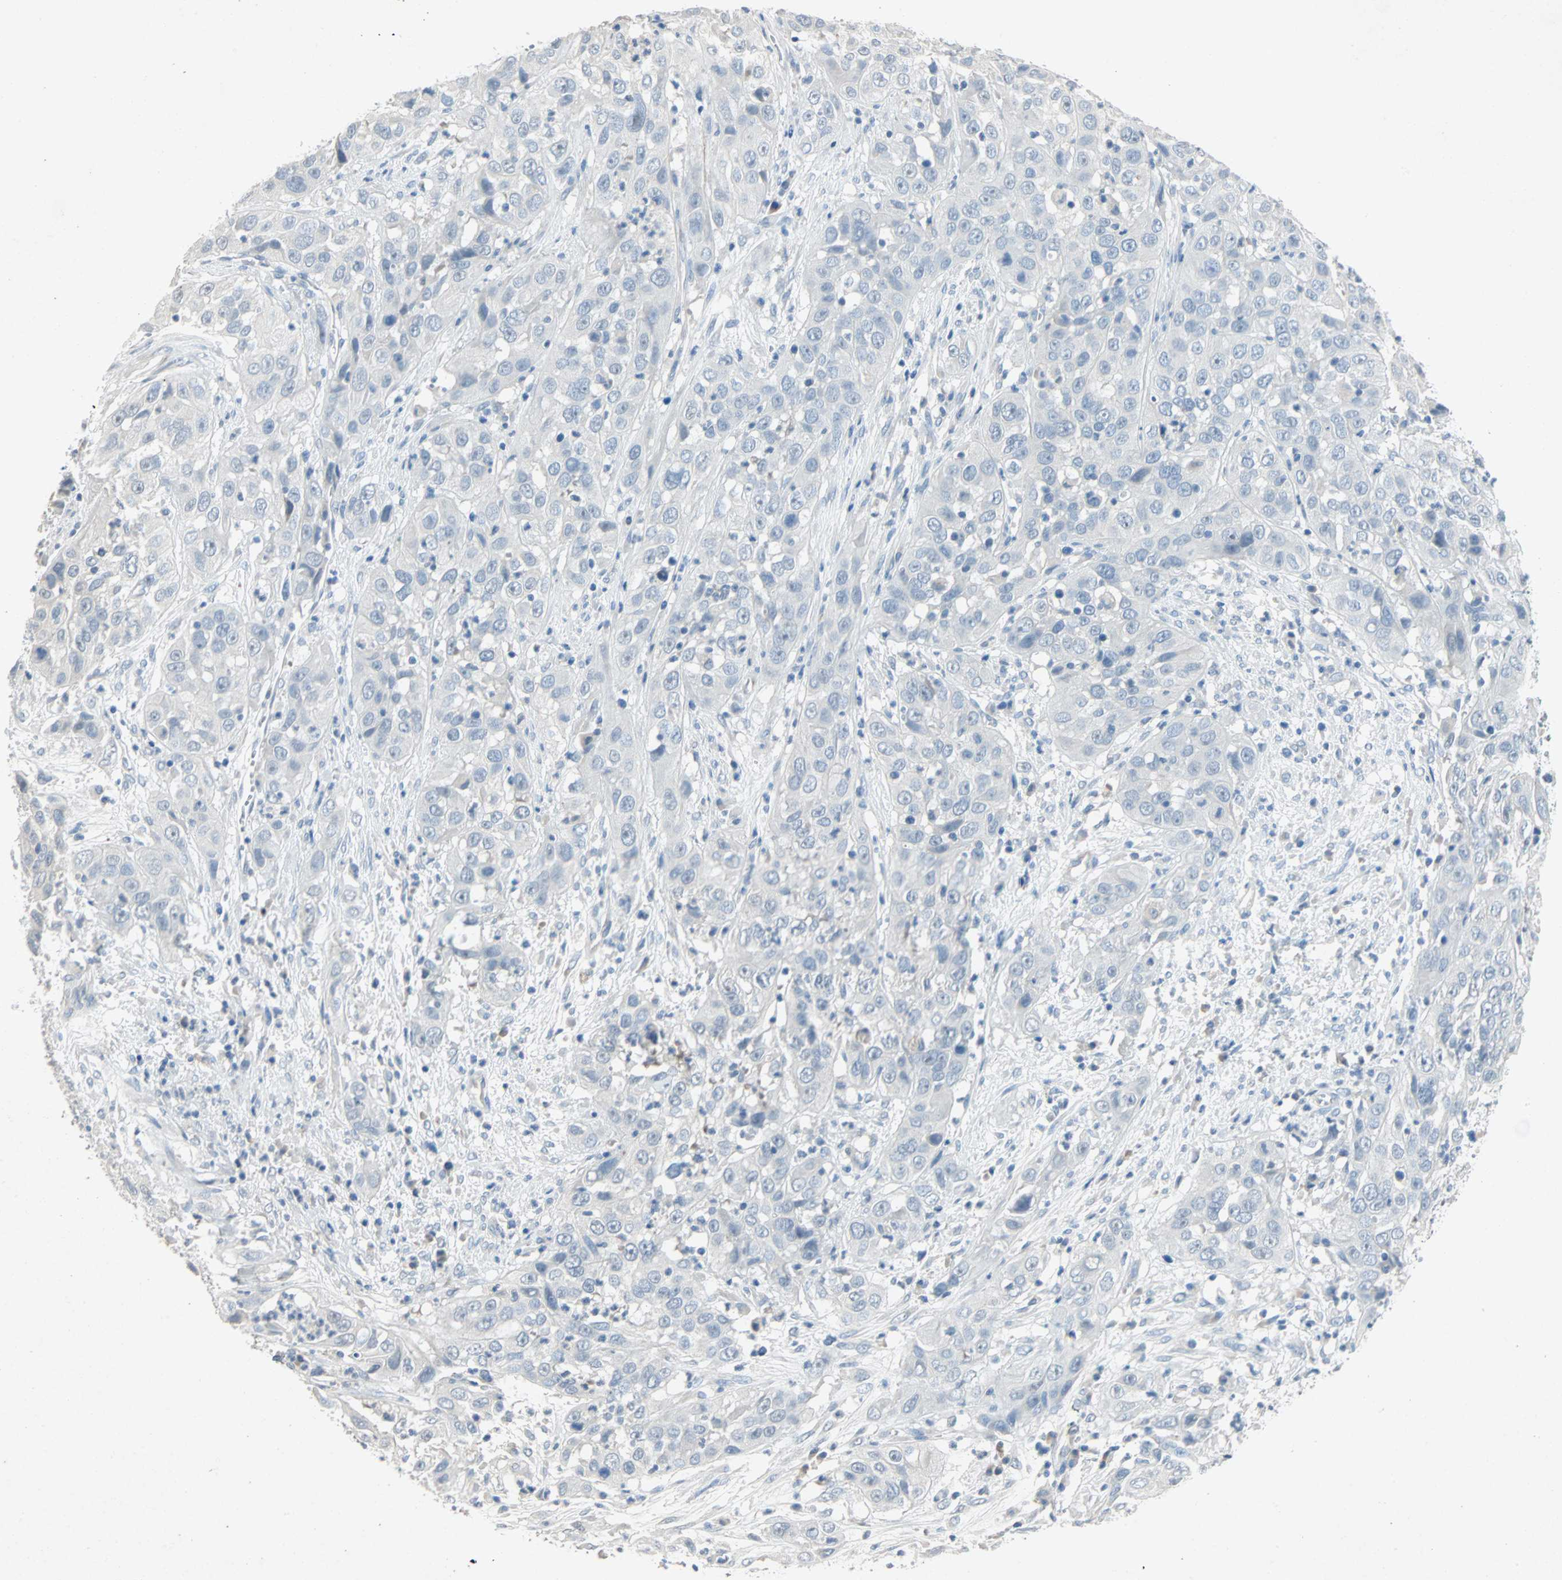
{"staining": {"intensity": "negative", "quantity": "none", "location": "none"}, "tissue": "cervical cancer", "cell_type": "Tumor cells", "image_type": "cancer", "snomed": [{"axis": "morphology", "description": "Squamous cell carcinoma, NOS"}, {"axis": "topography", "description": "Cervix"}], "caption": "Tumor cells are negative for protein expression in human cervical cancer.", "gene": "PCDHB2", "patient": {"sex": "female", "age": 32}}